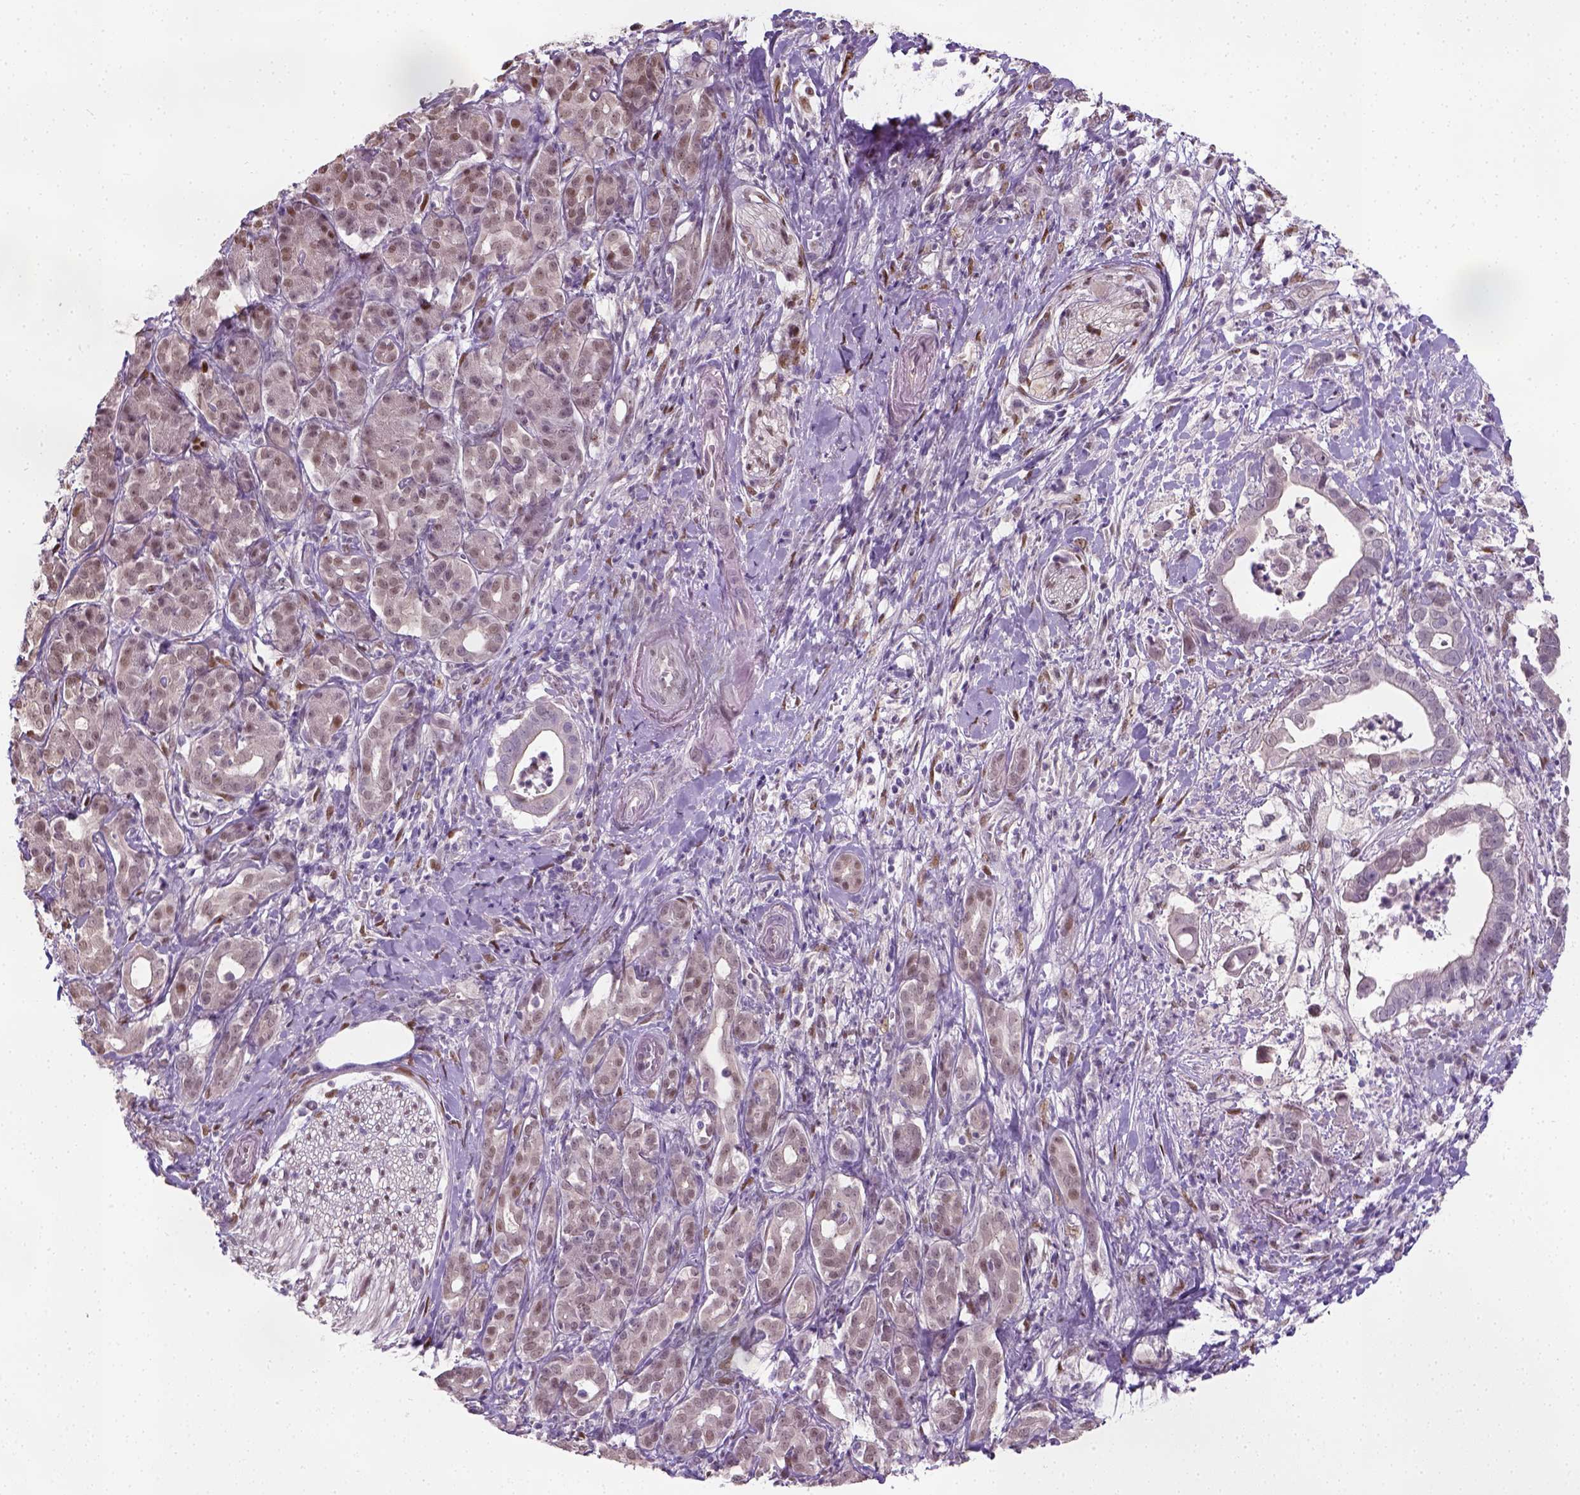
{"staining": {"intensity": "moderate", "quantity": ">75%", "location": "nuclear"}, "tissue": "pancreatic cancer", "cell_type": "Tumor cells", "image_type": "cancer", "snomed": [{"axis": "morphology", "description": "Adenocarcinoma, NOS"}, {"axis": "topography", "description": "Pancreas"}], "caption": "Pancreatic cancer (adenocarcinoma) stained for a protein shows moderate nuclear positivity in tumor cells.", "gene": "C1orf112", "patient": {"sex": "male", "age": 61}}